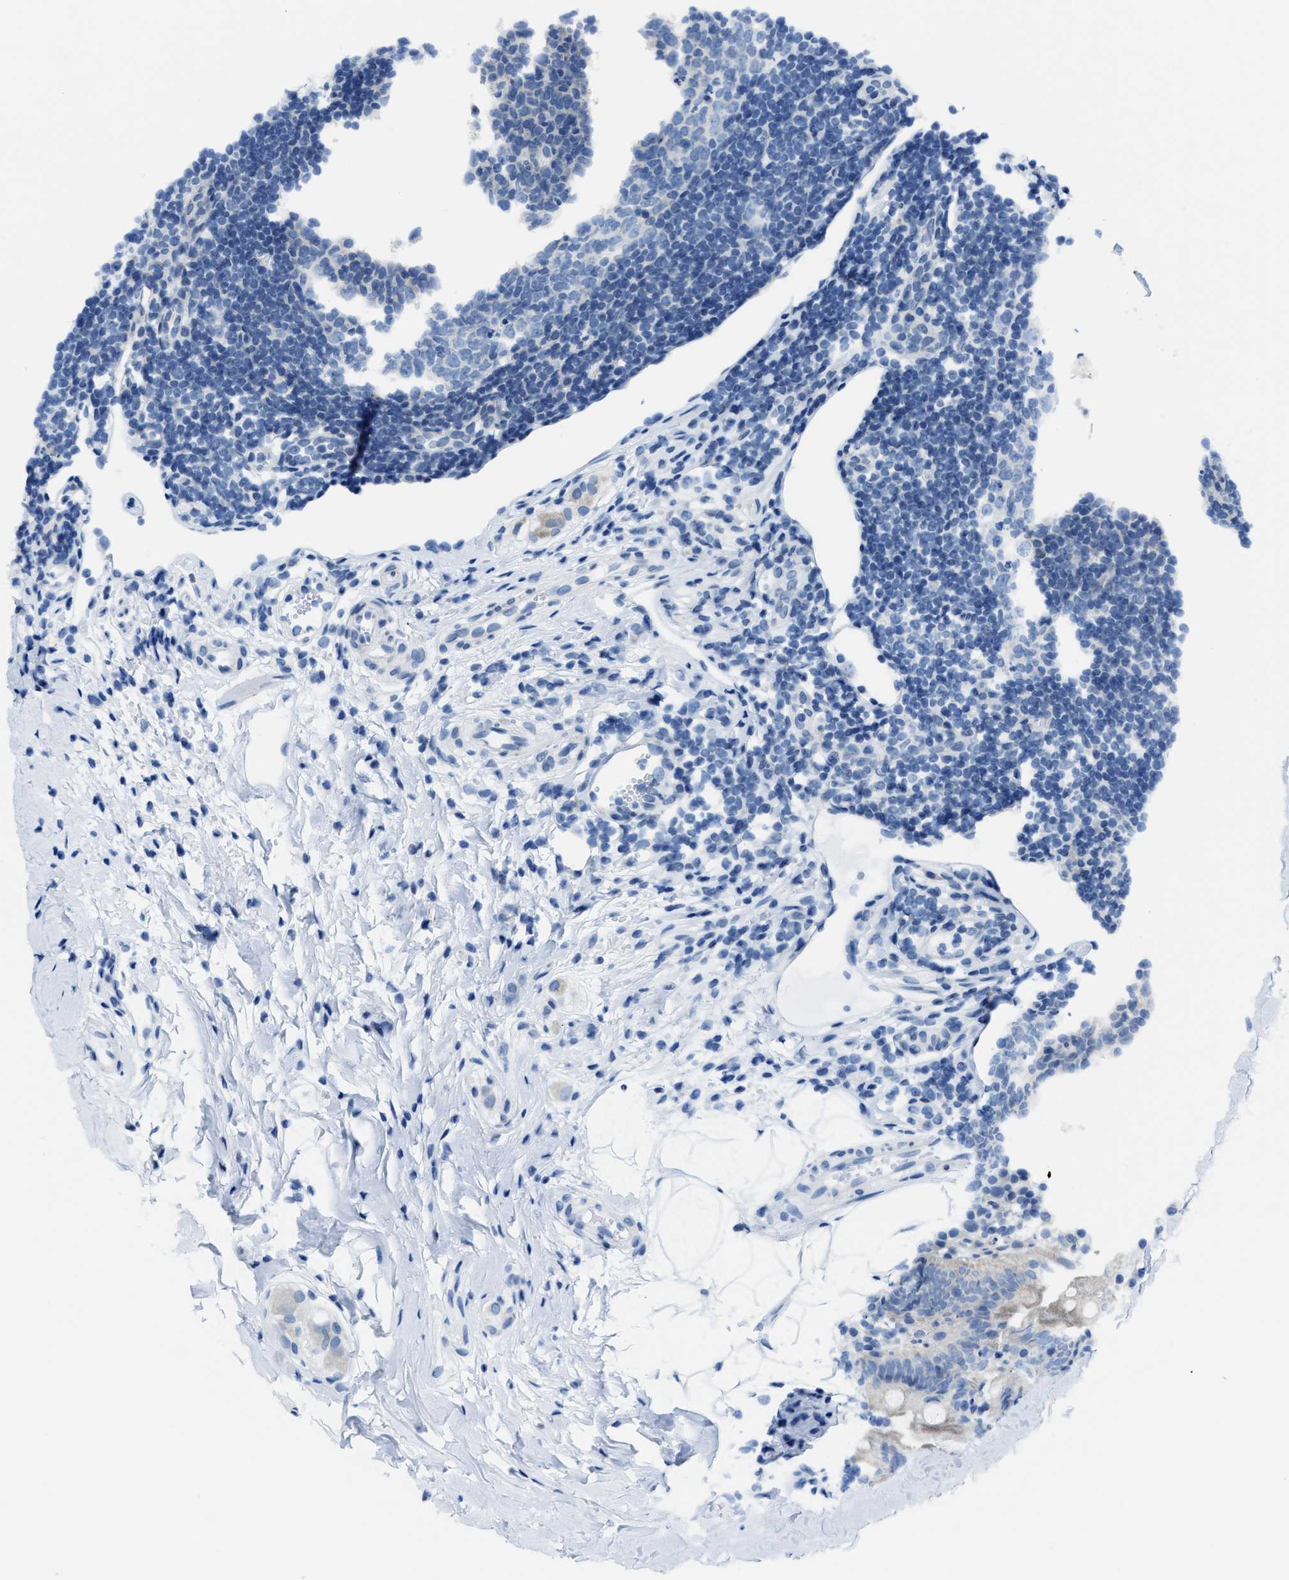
{"staining": {"intensity": "moderate", "quantity": "<25%", "location": "cytoplasmic/membranous"}, "tissue": "appendix", "cell_type": "Glandular cells", "image_type": "normal", "snomed": [{"axis": "morphology", "description": "Normal tissue, NOS"}, {"axis": "topography", "description": "Appendix"}], "caption": "Protein staining of normal appendix demonstrates moderate cytoplasmic/membranous expression in about <25% of glandular cells.", "gene": "ASZ1", "patient": {"sex": "female", "age": 20}}